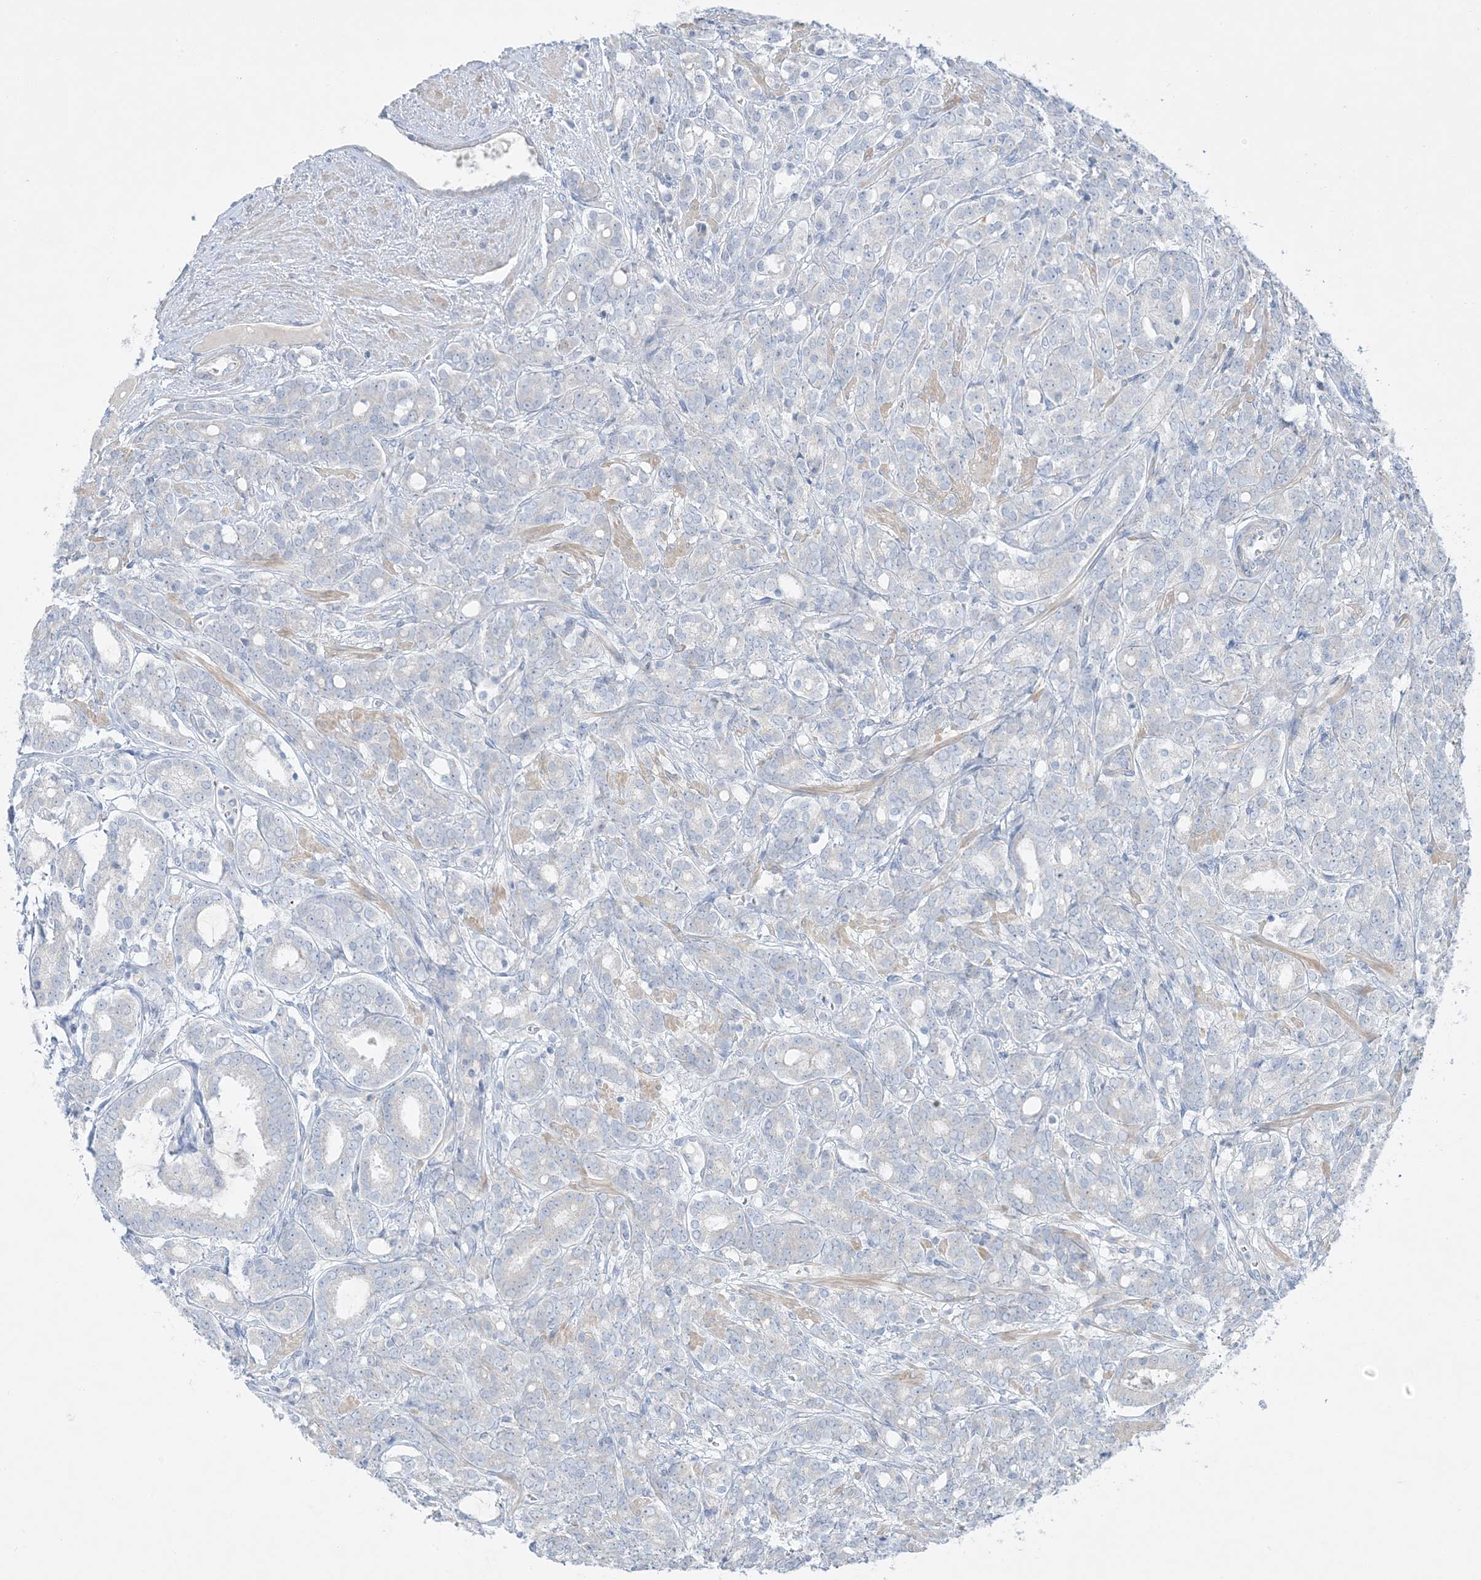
{"staining": {"intensity": "negative", "quantity": "none", "location": "none"}, "tissue": "prostate cancer", "cell_type": "Tumor cells", "image_type": "cancer", "snomed": [{"axis": "morphology", "description": "Adenocarcinoma, High grade"}, {"axis": "topography", "description": "Prostate"}], "caption": "DAB immunohistochemical staining of prostate cancer shows no significant expression in tumor cells.", "gene": "FAM184A", "patient": {"sex": "male", "age": 62}}